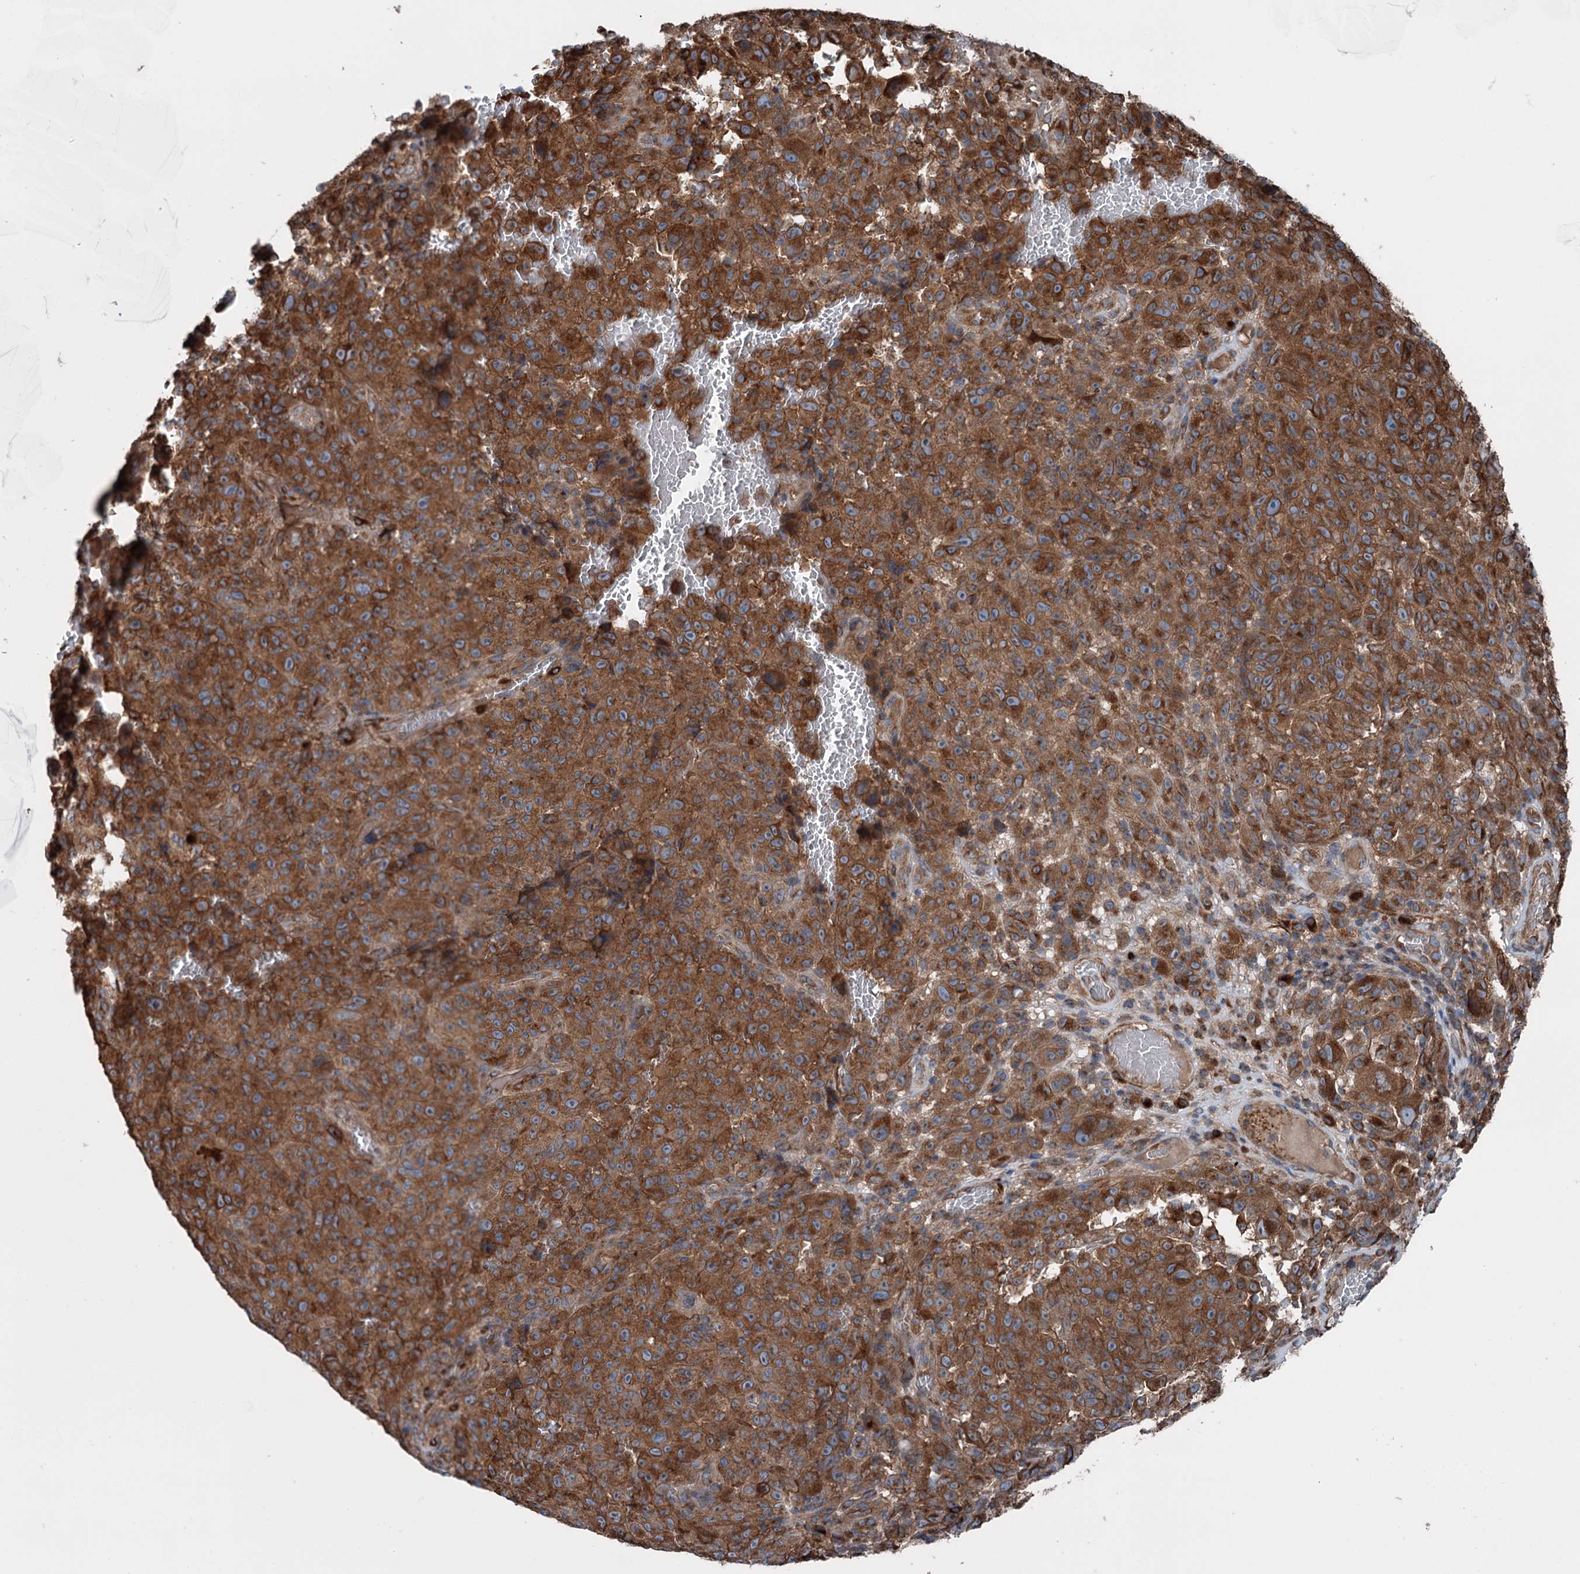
{"staining": {"intensity": "strong", "quantity": ">75%", "location": "cytoplasmic/membranous"}, "tissue": "melanoma", "cell_type": "Tumor cells", "image_type": "cancer", "snomed": [{"axis": "morphology", "description": "Malignant melanoma, NOS"}, {"axis": "topography", "description": "Skin"}], "caption": "Melanoma stained with DAB immunohistochemistry (IHC) exhibits high levels of strong cytoplasmic/membranous positivity in approximately >75% of tumor cells. (DAB (3,3'-diaminobenzidine) IHC, brown staining for protein, blue staining for nuclei).", "gene": "CALCOCO1", "patient": {"sex": "female", "age": 82}}